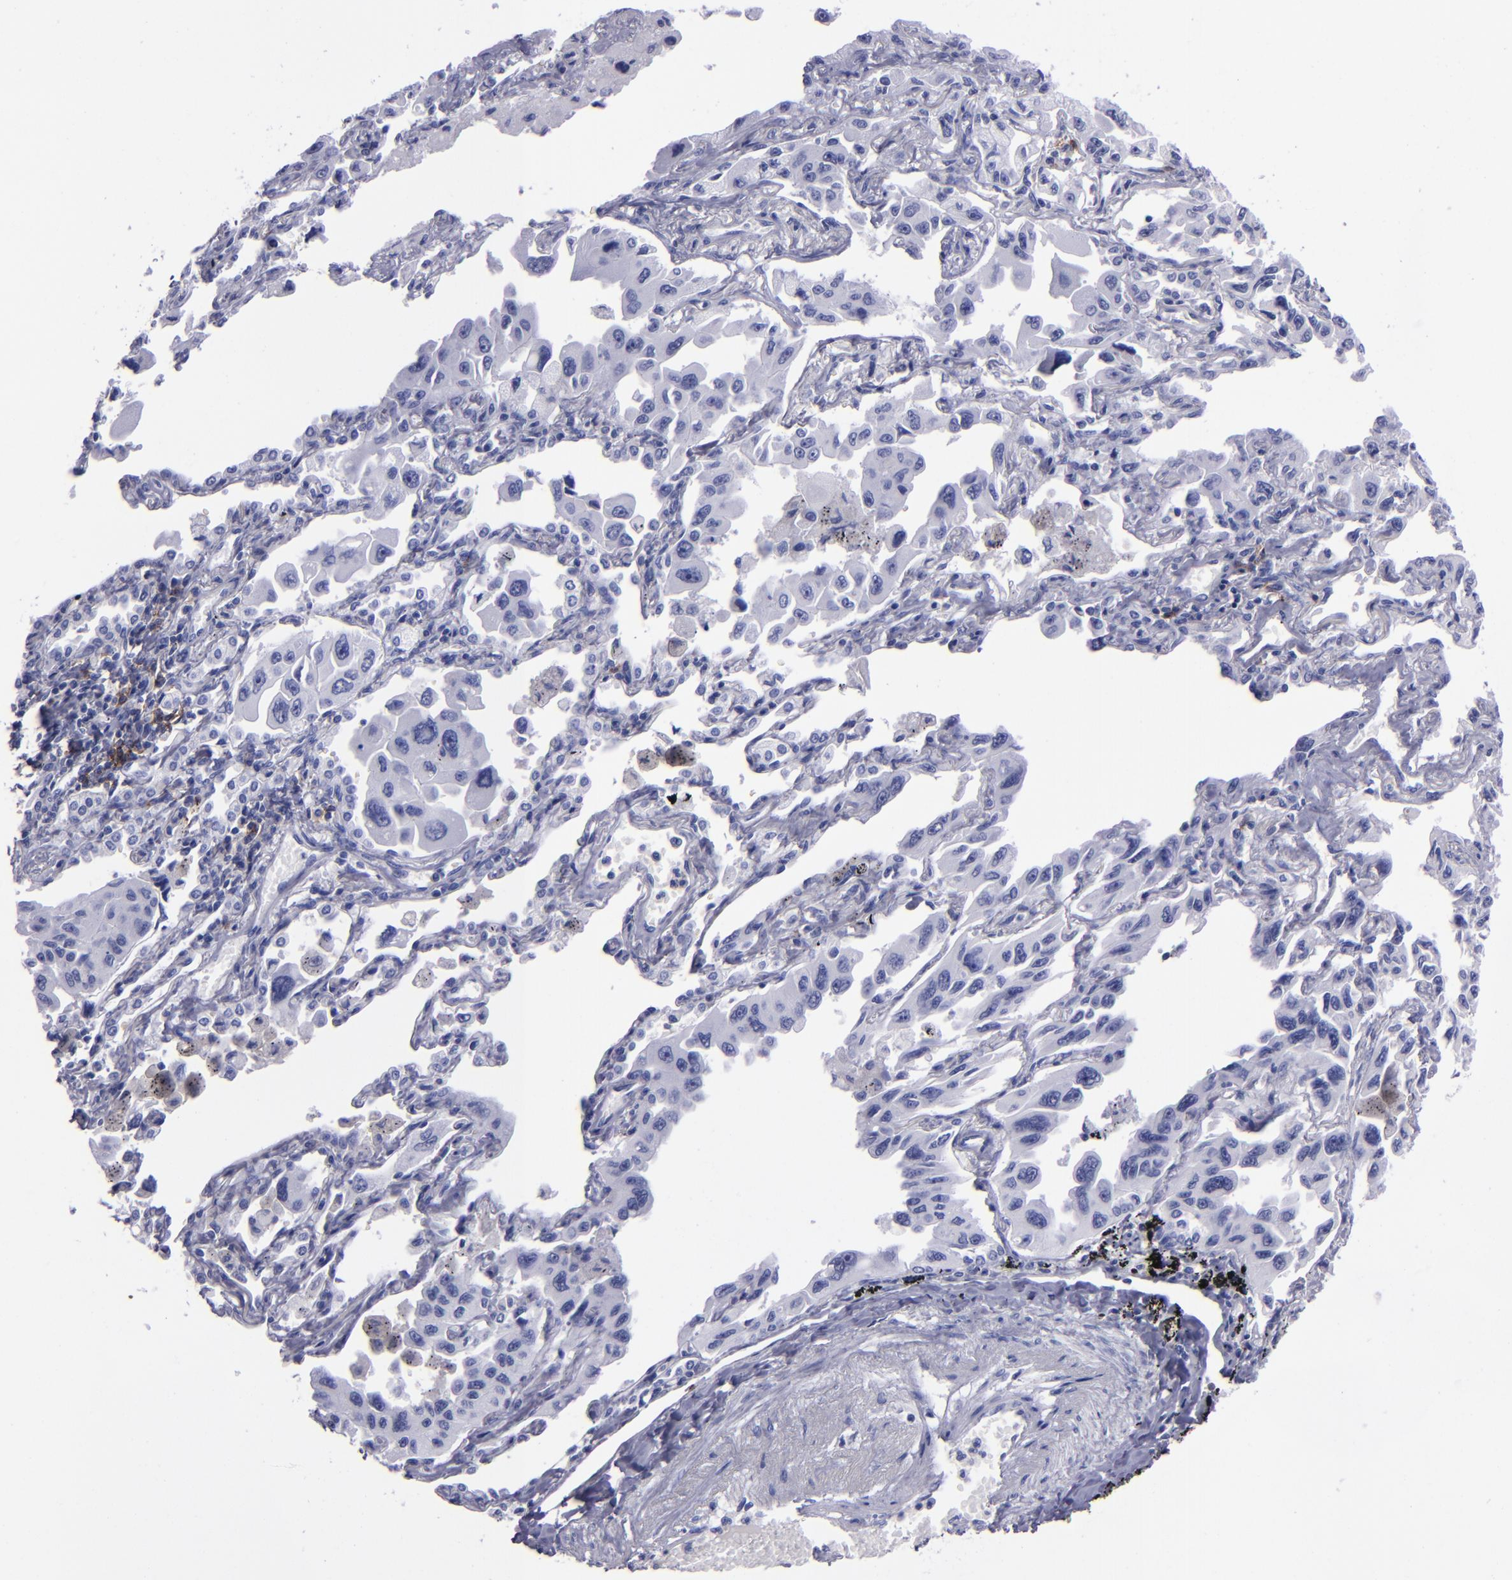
{"staining": {"intensity": "negative", "quantity": "none", "location": "none"}, "tissue": "lung cancer", "cell_type": "Tumor cells", "image_type": "cancer", "snomed": [{"axis": "morphology", "description": "Adenocarcinoma, NOS"}, {"axis": "topography", "description": "Lung"}], "caption": "This is an immunohistochemistry image of human adenocarcinoma (lung). There is no expression in tumor cells.", "gene": "CD37", "patient": {"sex": "male", "age": 64}}